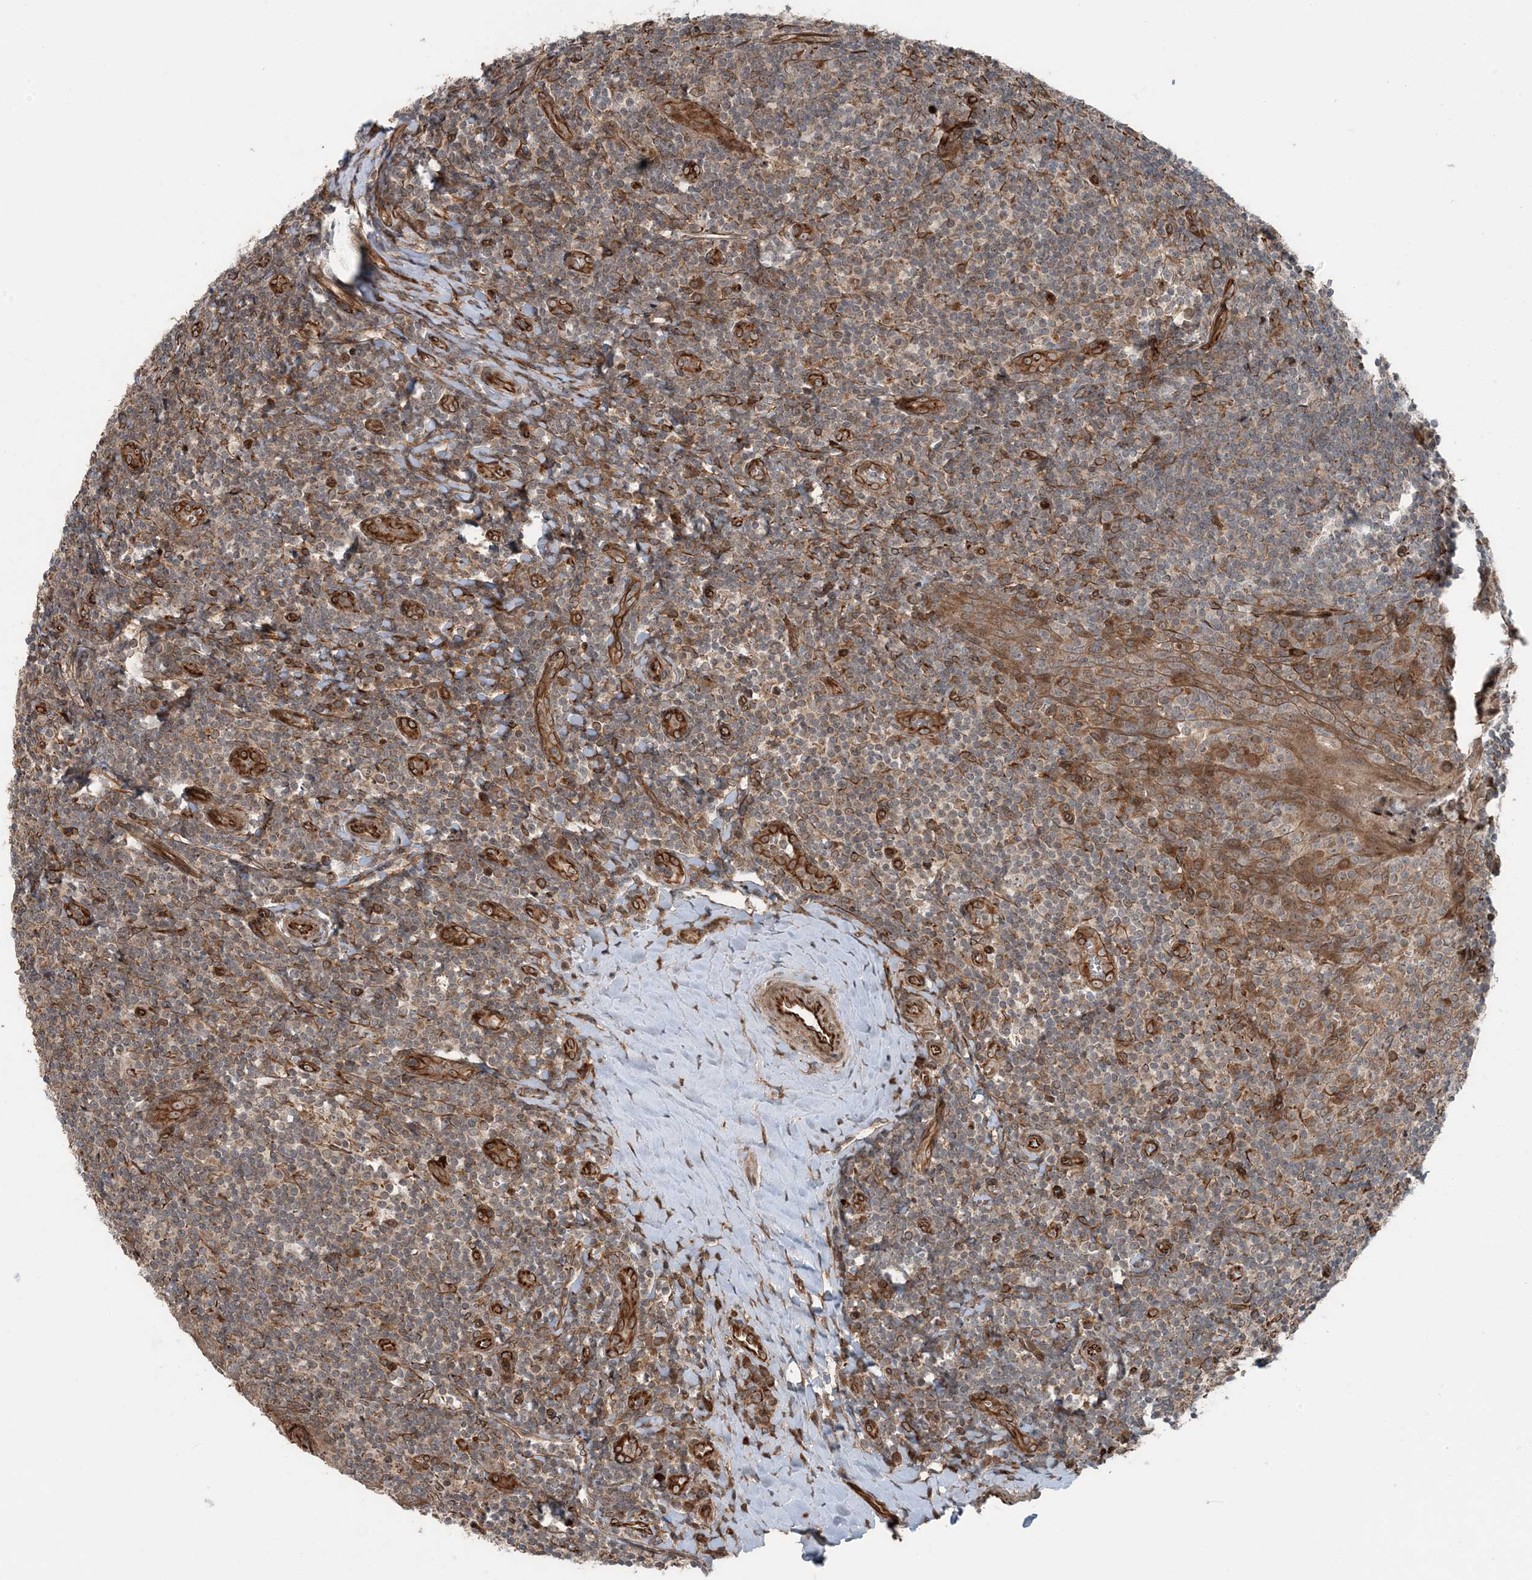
{"staining": {"intensity": "moderate", "quantity": ">75%", "location": "cytoplasmic/membranous"}, "tissue": "tonsil", "cell_type": "Germinal center cells", "image_type": "normal", "snomed": [{"axis": "morphology", "description": "Normal tissue, NOS"}, {"axis": "topography", "description": "Tonsil"}], "caption": "Immunohistochemical staining of unremarkable tonsil exhibits moderate cytoplasmic/membranous protein staining in approximately >75% of germinal center cells. Nuclei are stained in blue.", "gene": "EDEM2", "patient": {"sex": "male", "age": 27}}